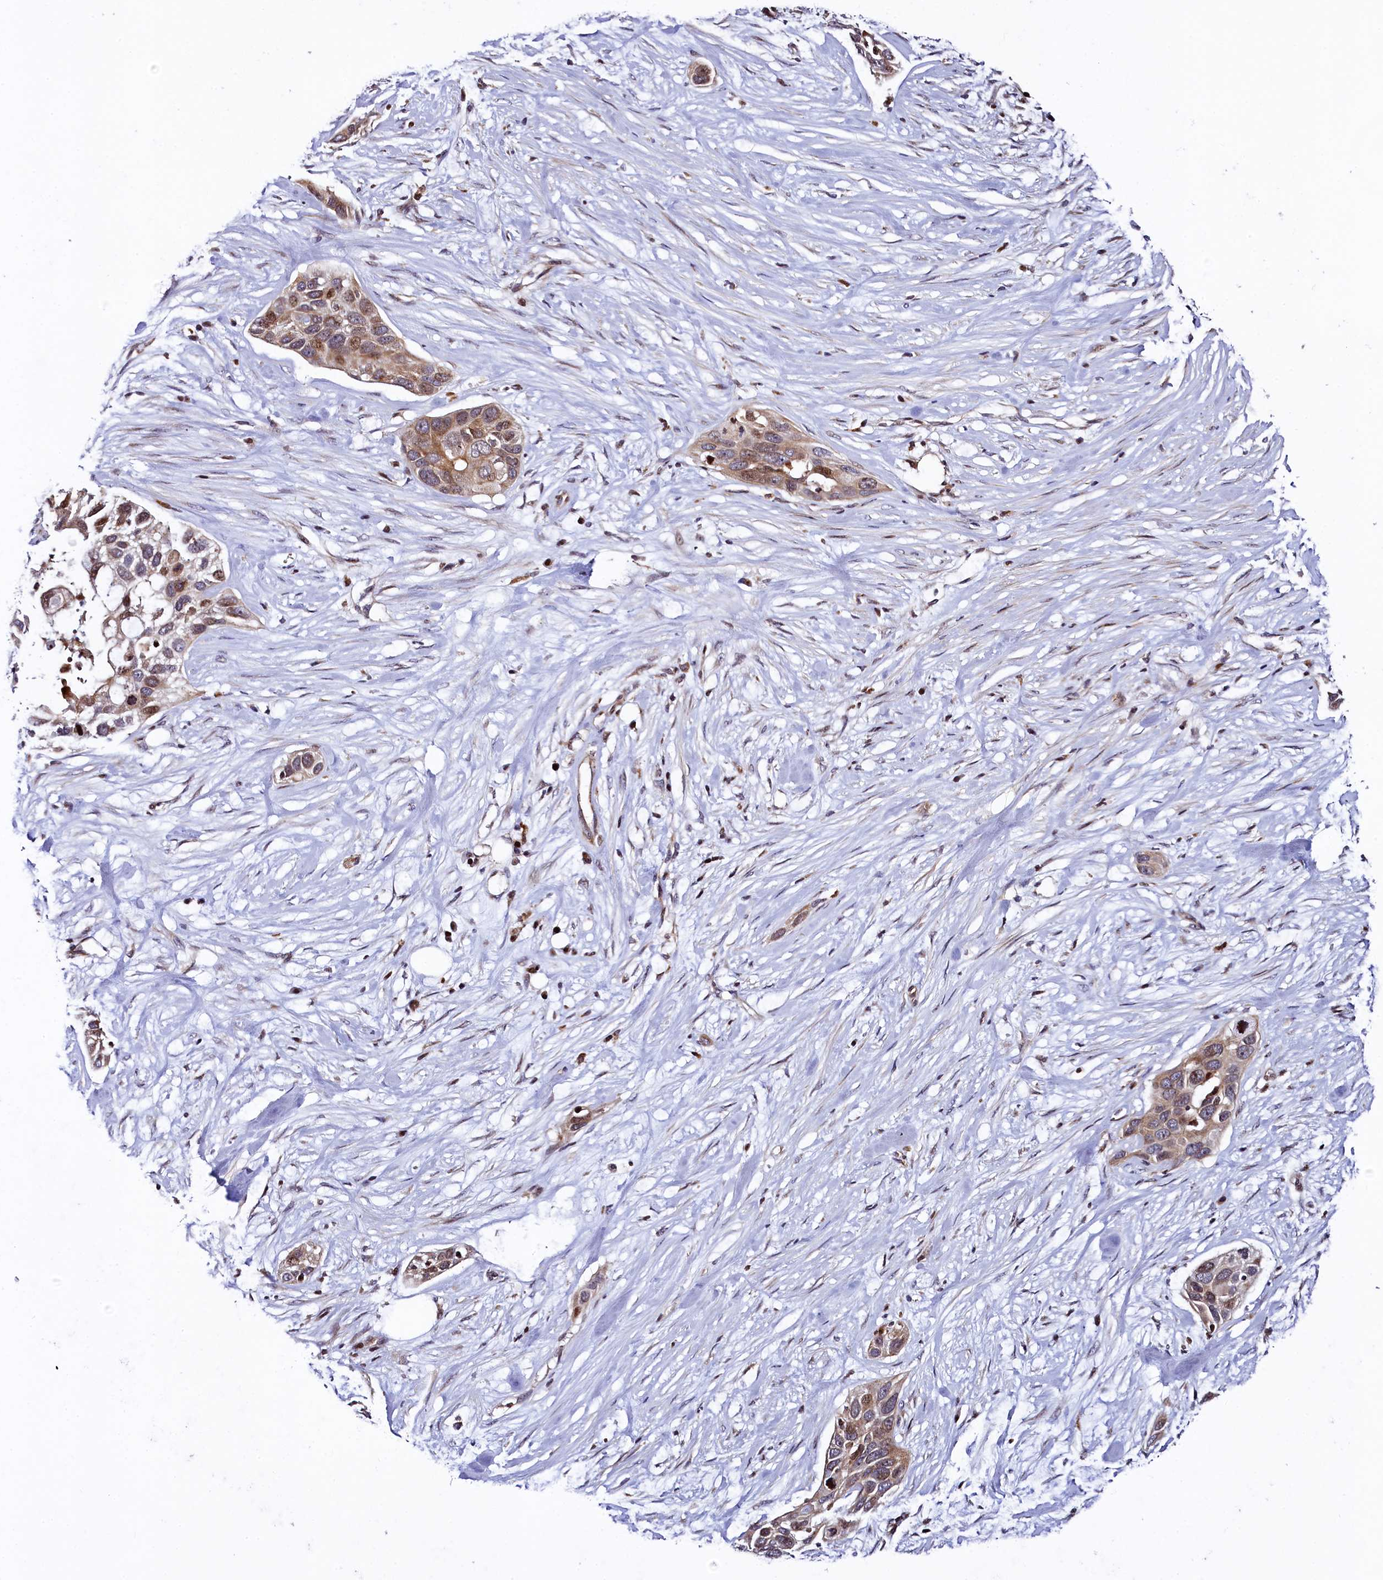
{"staining": {"intensity": "weak", "quantity": ">75%", "location": "cytoplasmic/membranous,nuclear"}, "tissue": "pancreatic cancer", "cell_type": "Tumor cells", "image_type": "cancer", "snomed": [{"axis": "morphology", "description": "Adenocarcinoma, NOS"}, {"axis": "topography", "description": "Pancreas"}], "caption": "Tumor cells reveal weak cytoplasmic/membranous and nuclear positivity in approximately >75% of cells in pancreatic adenocarcinoma. (Stains: DAB in brown, nuclei in blue, Microscopy: brightfield microscopy at high magnification).", "gene": "TGDS", "patient": {"sex": "female", "age": 60}}